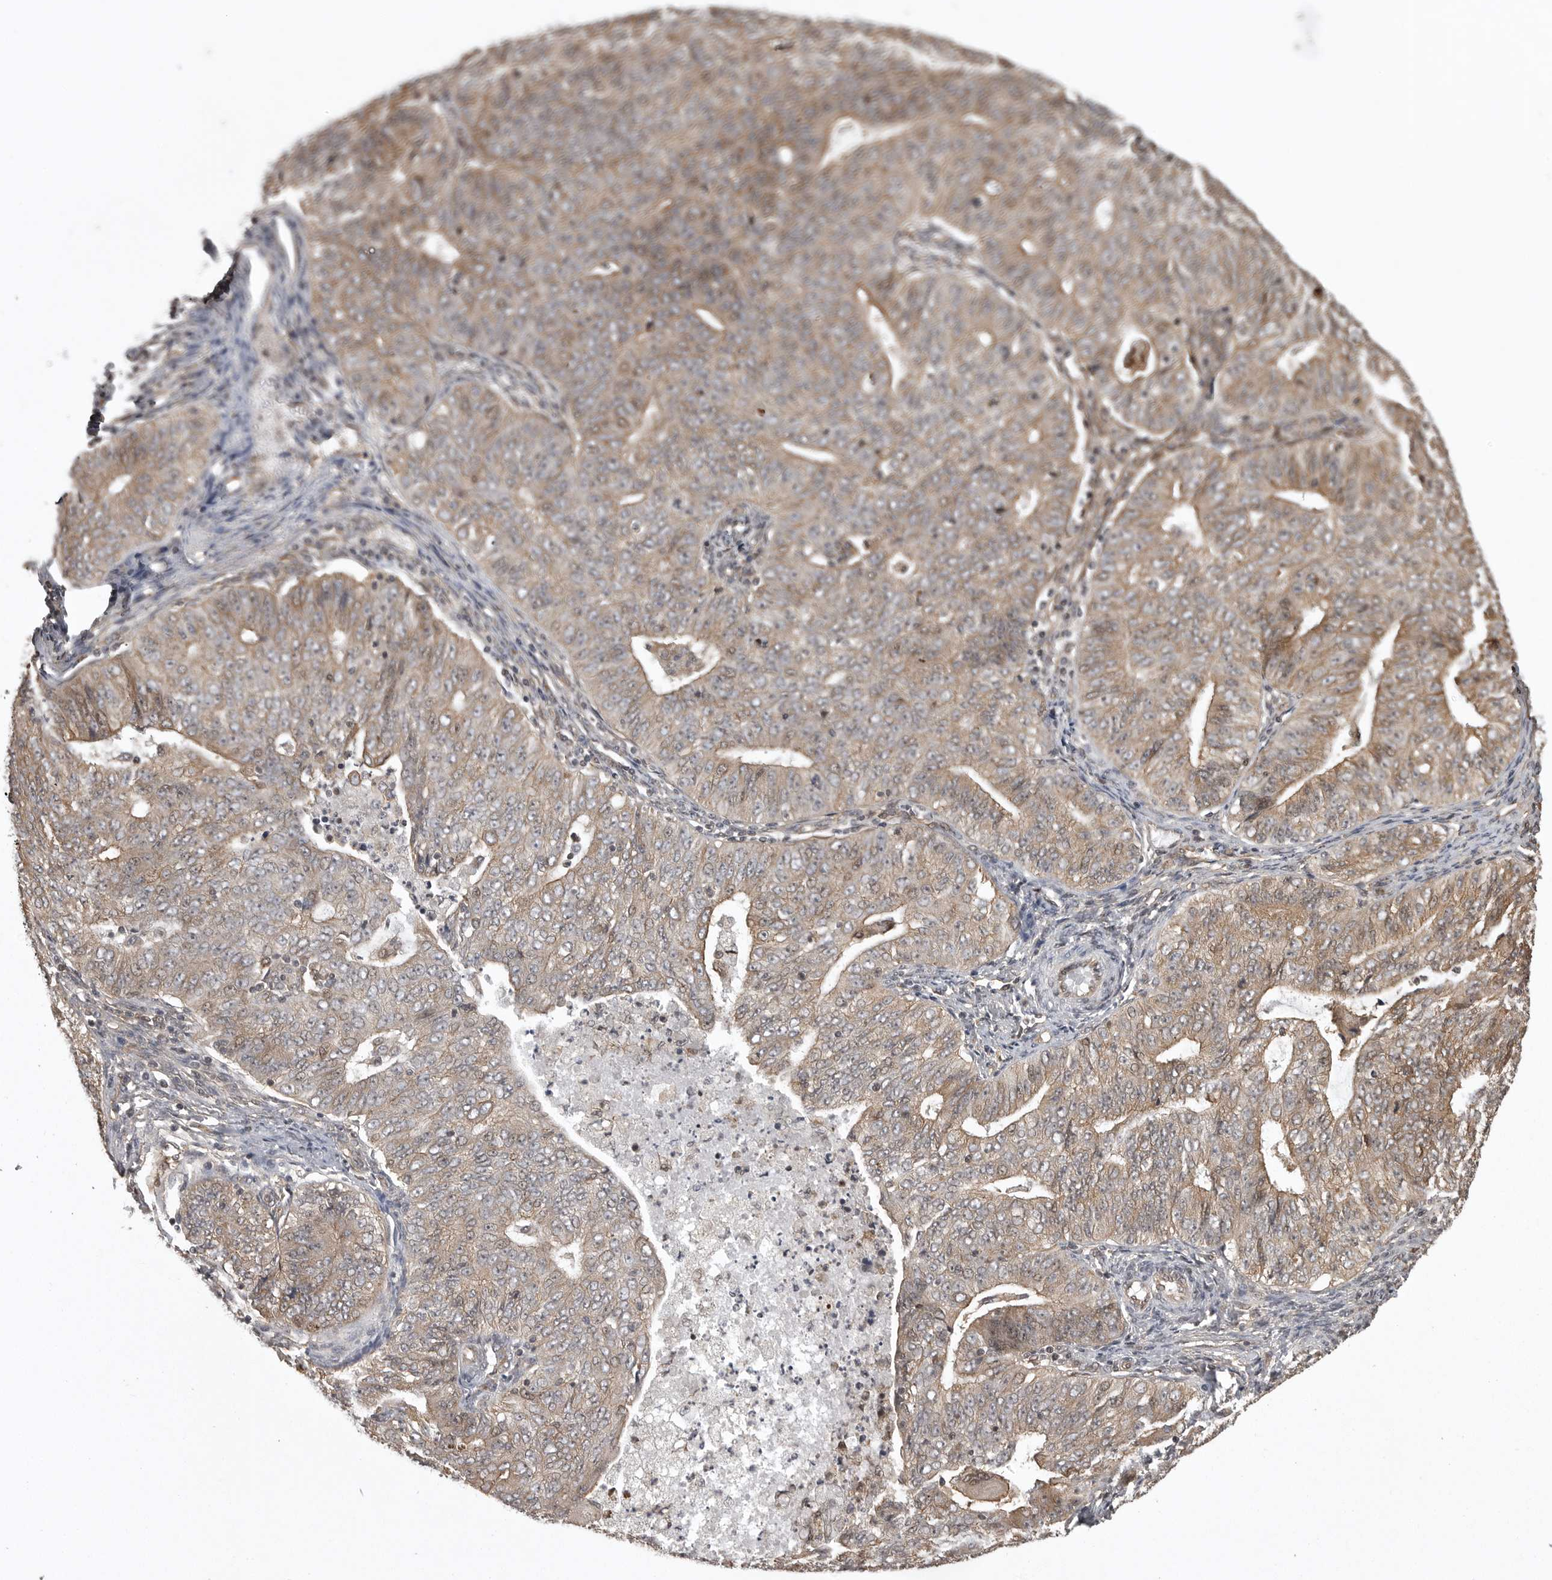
{"staining": {"intensity": "moderate", "quantity": ">75%", "location": "cytoplasmic/membranous"}, "tissue": "endometrial cancer", "cell_type": "Tumor cells", "image_type": "cancer", "snomed": [{"axis": "morphology", "description": "Adenocarcinoma, NOS"}, {"axis": "topography", "description": "Endometrium"}], "caption": "Immunohistochemistry photomicrograph of neoplastic tissue: human adenocarcinoma (endometrial) stained using immunohistochemistry (IHC) shows medium levels of moderate protein expression localized specifically in the cytoplasmic/membranous of tumor cells, appearing as a cytoplasmic/membranous brown color.", "gene": "DNAJC8", "patient": {"sex": "female", "age": 32}}